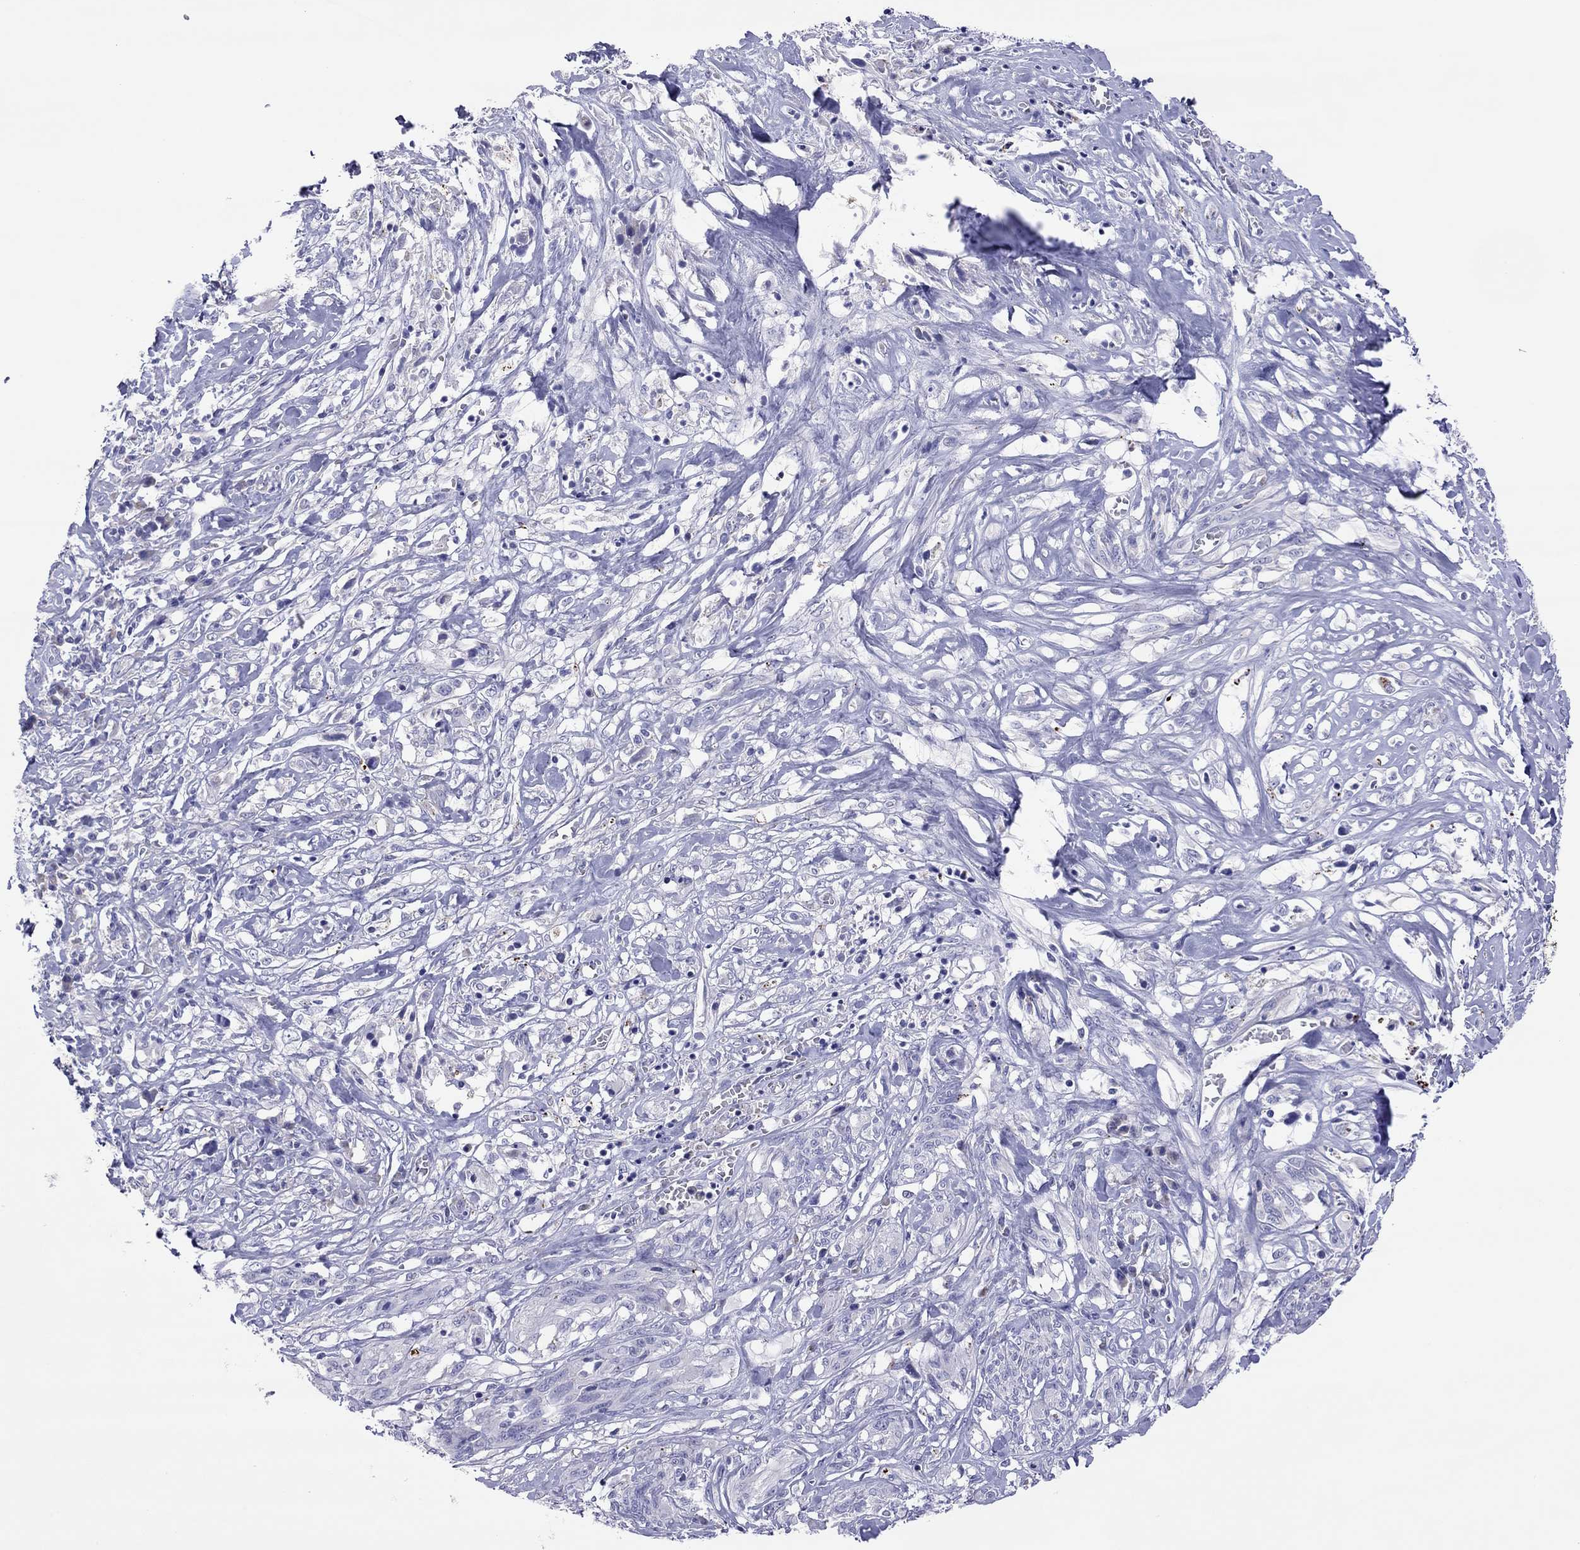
{"staining": {"intensity": "negative", "quantity": "none", "location": "none"}, "tissue": "melanoma", "cell_type": "Tumor cells", "image_type": "cancer", "snomed": [{"axis": "morphology", "description": "Malignant melanoma, NOS"}, {"axis": "topography", "description": "Skin"}], "caption": "This photomicrograph is of melanoma stained with IHC to label a protein in brown with the nuclei are counter-stained blue. There is no staining in tumor cells.", "gene": "COL9A1", "patient": {"sex": "female", "age": 91}}